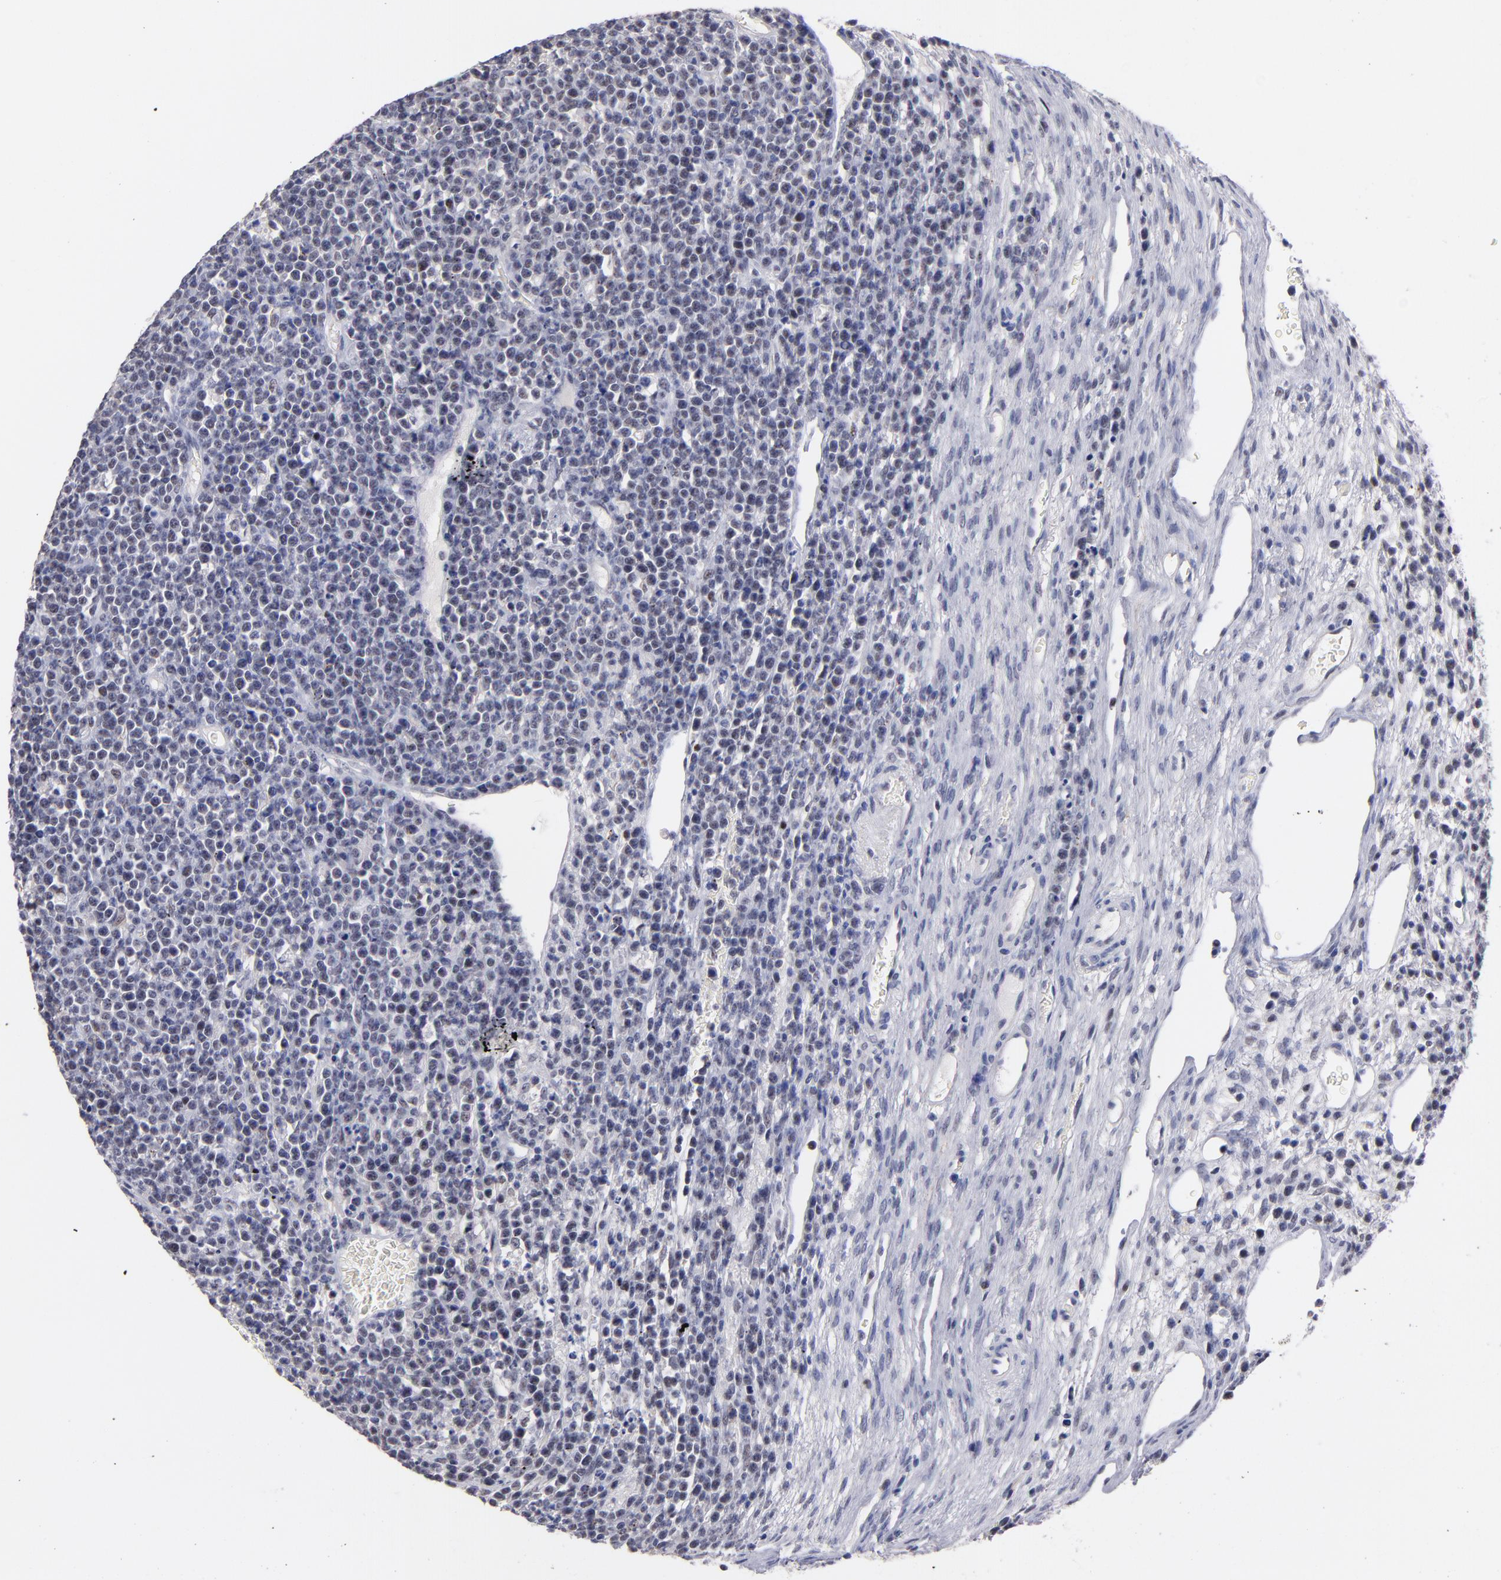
{"staining": {"intensity": "weak", "quantity": "<25%", "location": "nuclear"}, "tissue": "lymphoma", "cell_type": "Tumor cells", "image_type": "cancer", "snomed": [{"axis": "morphology", "description": "Malignant lymphoma, non-Hodgkin's type, High grade"}, {"axis": "topography", "description": "Ovary"}], "caption": "The micrograph displays no significant staining in tumor cells of malignant lymphoma, non-Hodgkin's type (high-grade).", "gene": "RAF1", "patient": {"sex": "female", "age": 56}}